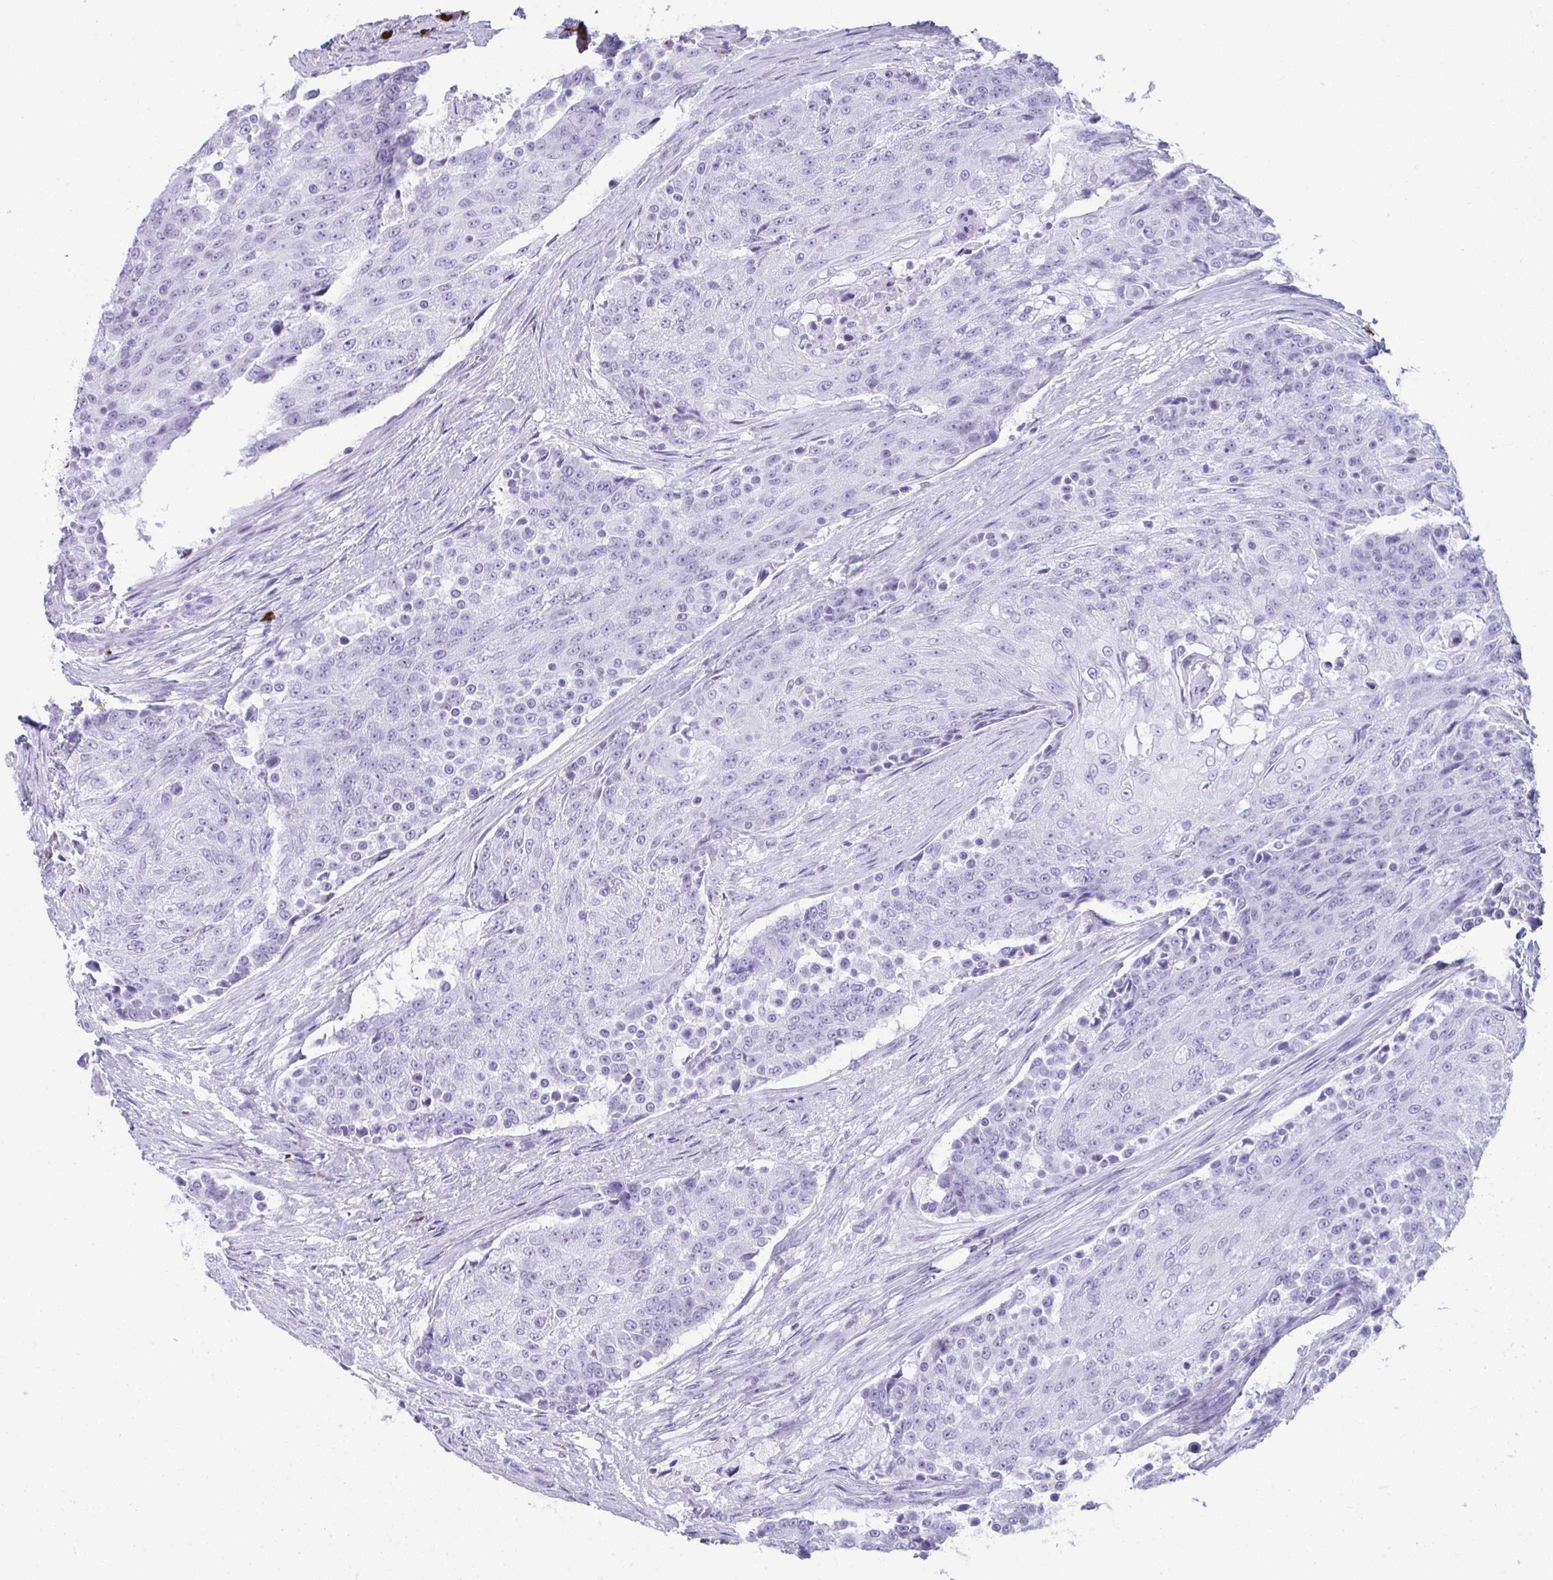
{"staining": {"intensity": "negative", "quantity": "none", "location": "none"}, "tissue": "urothelial cancer", "cell_type": "Tumor cells", "image_type": "cancer", "snomed": [{"axis": "morphology", "description": "Urothelial carcinoma, High grade"}, {"axis": "topography", "description": "Urinary bladder"}], "caption": "Immunohistochemistry micrograph of neoplastic tissue: human urothelial carcinoma (high-grade) stained with DAB displays no significant protein positivity in tumor cells.", "gene": "JCHAIN", "patient": {"sex": "female", "age": 63}}